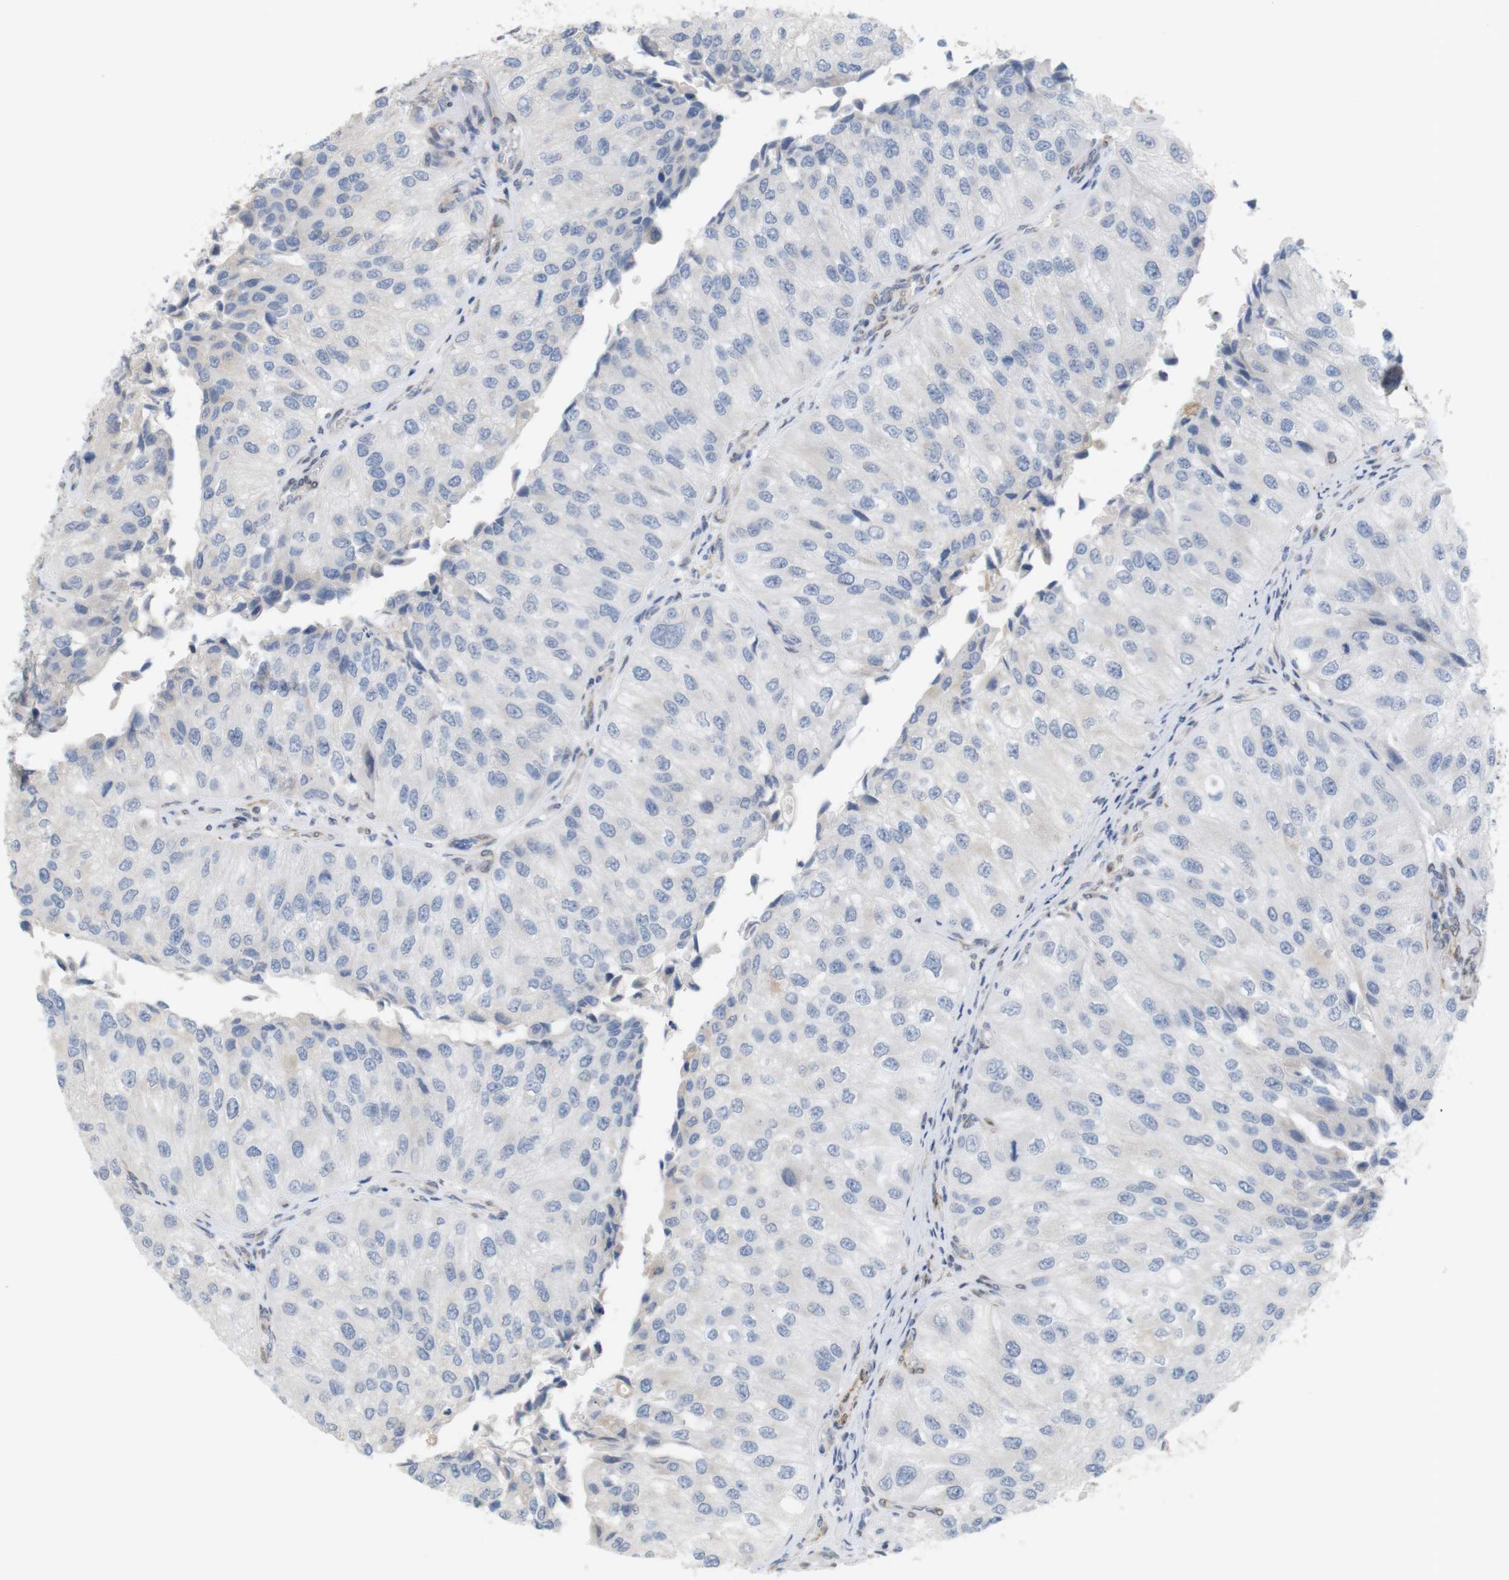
{"staining": {"intensity": "negative", "quantity": "none", "location": "none"}, "tissue": "urothelial cancer", "cell_type": "Tumor cells", "image_type": "cancer", "snomed": [{"axis": "morphology", "description": "Urothelial carcinoma, High grade"}, {"axis": "topography", "description": "Kidney"}, {"axis": "topography", "description": "Urinary bladder"}], "caption": "An IHC photomicrograph of high-grade urothelial carcinoma is shown. There is no staining in tumor cells of high-grade urothelial carcinoma. Nuclei are stained in blue.", "gene": "ITPR1", "patient": {"sex": "male", "age": 77}}